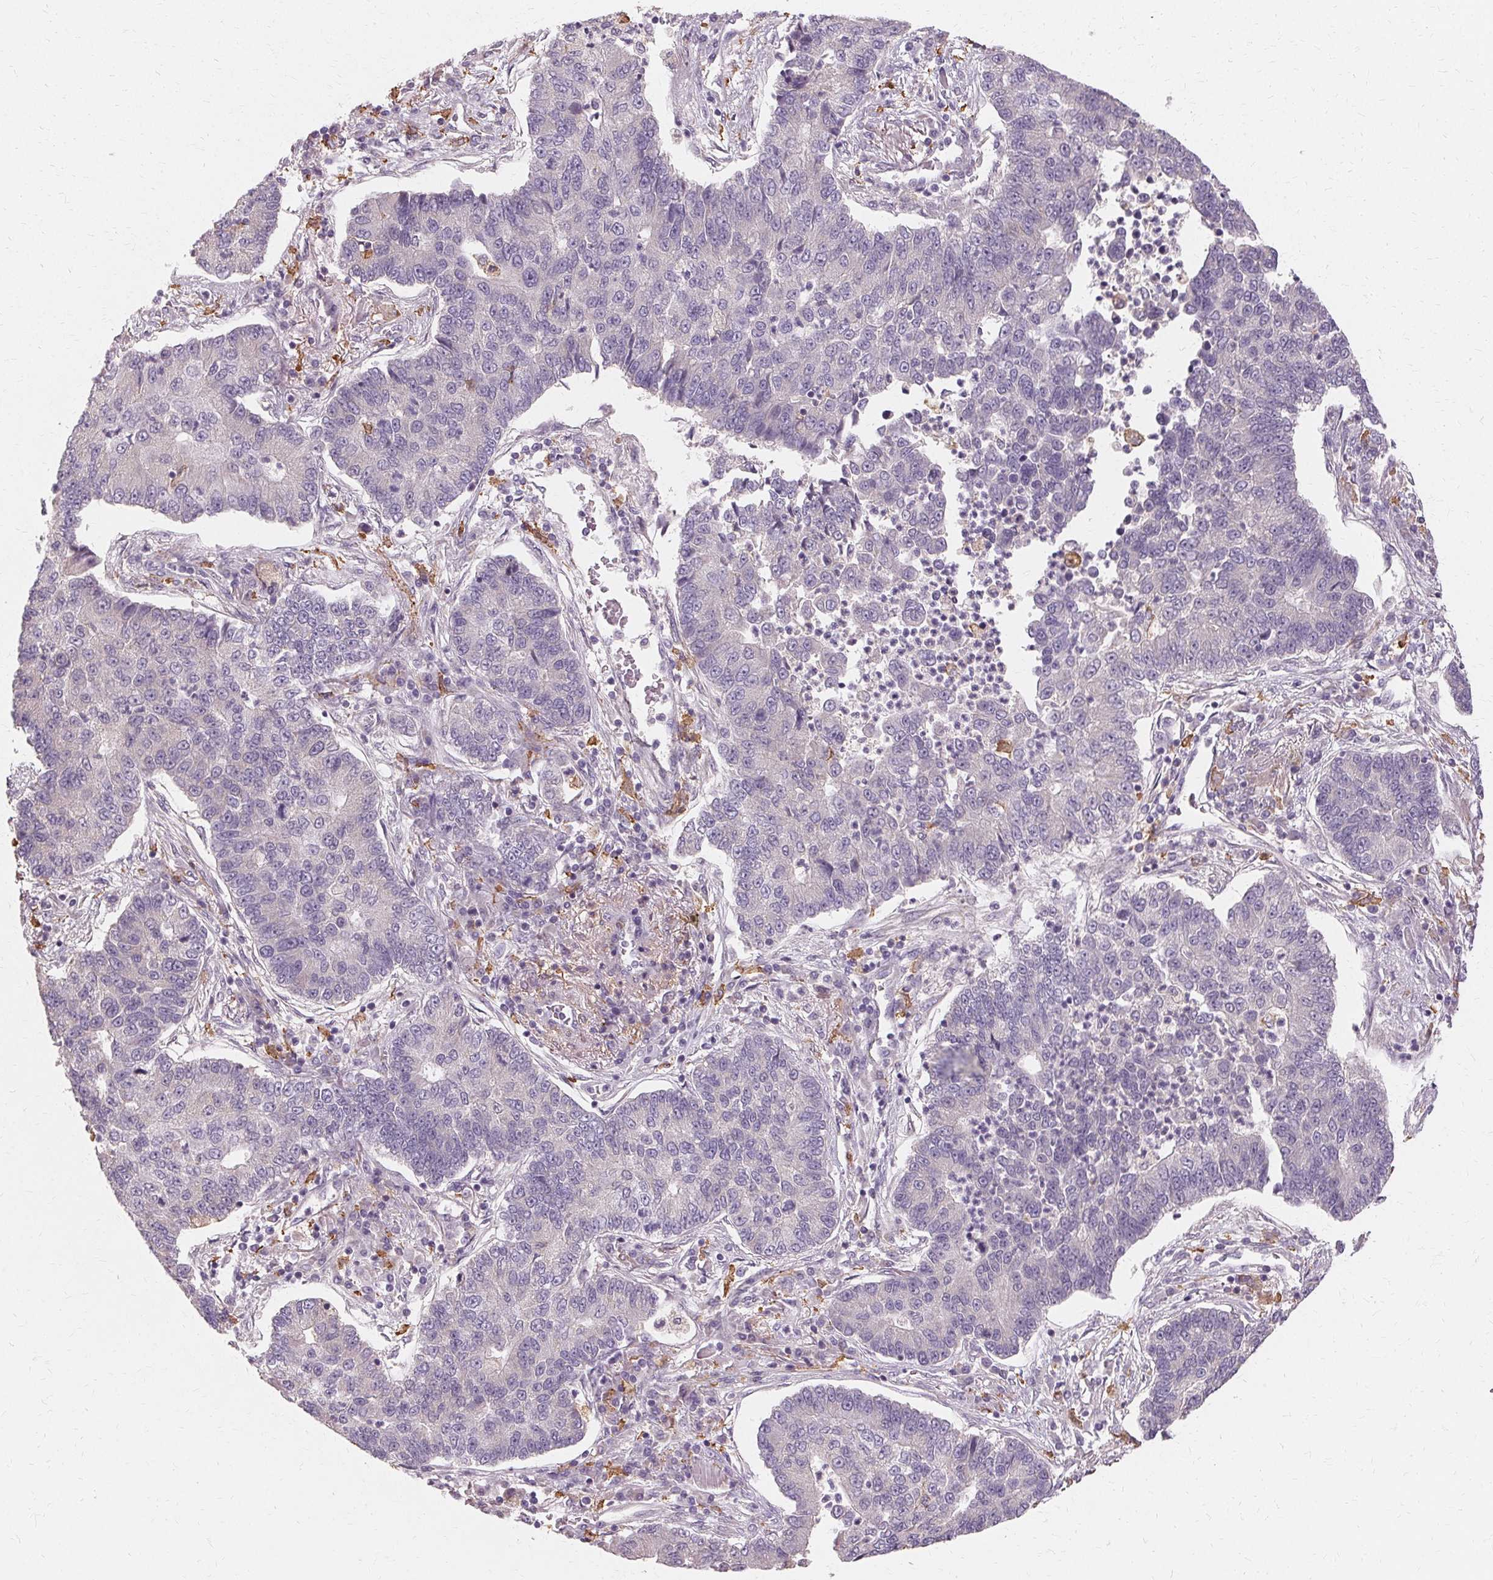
{"staining": {"intensity": "negative", "quantity": "none", "location": "none"}, "tissue": "lung cancer", "cell_type": "Tumor cells", "image_type": "cancer", "snomed": [{"axis": "morphology", "description": "Adenocarcinoma, NOS"}, {"axis": "topography", "description": "Lung"}], "caption": "Tumor cells show no significant protein positivity in lung adenocarcinoma. (Brightfield microscopy of DAB (3,3'-diaminobenzidine) immunohistochemistry at high magnification).", "gene": "IFNGR1", "patient": {"sex": "female", "age": 57}}